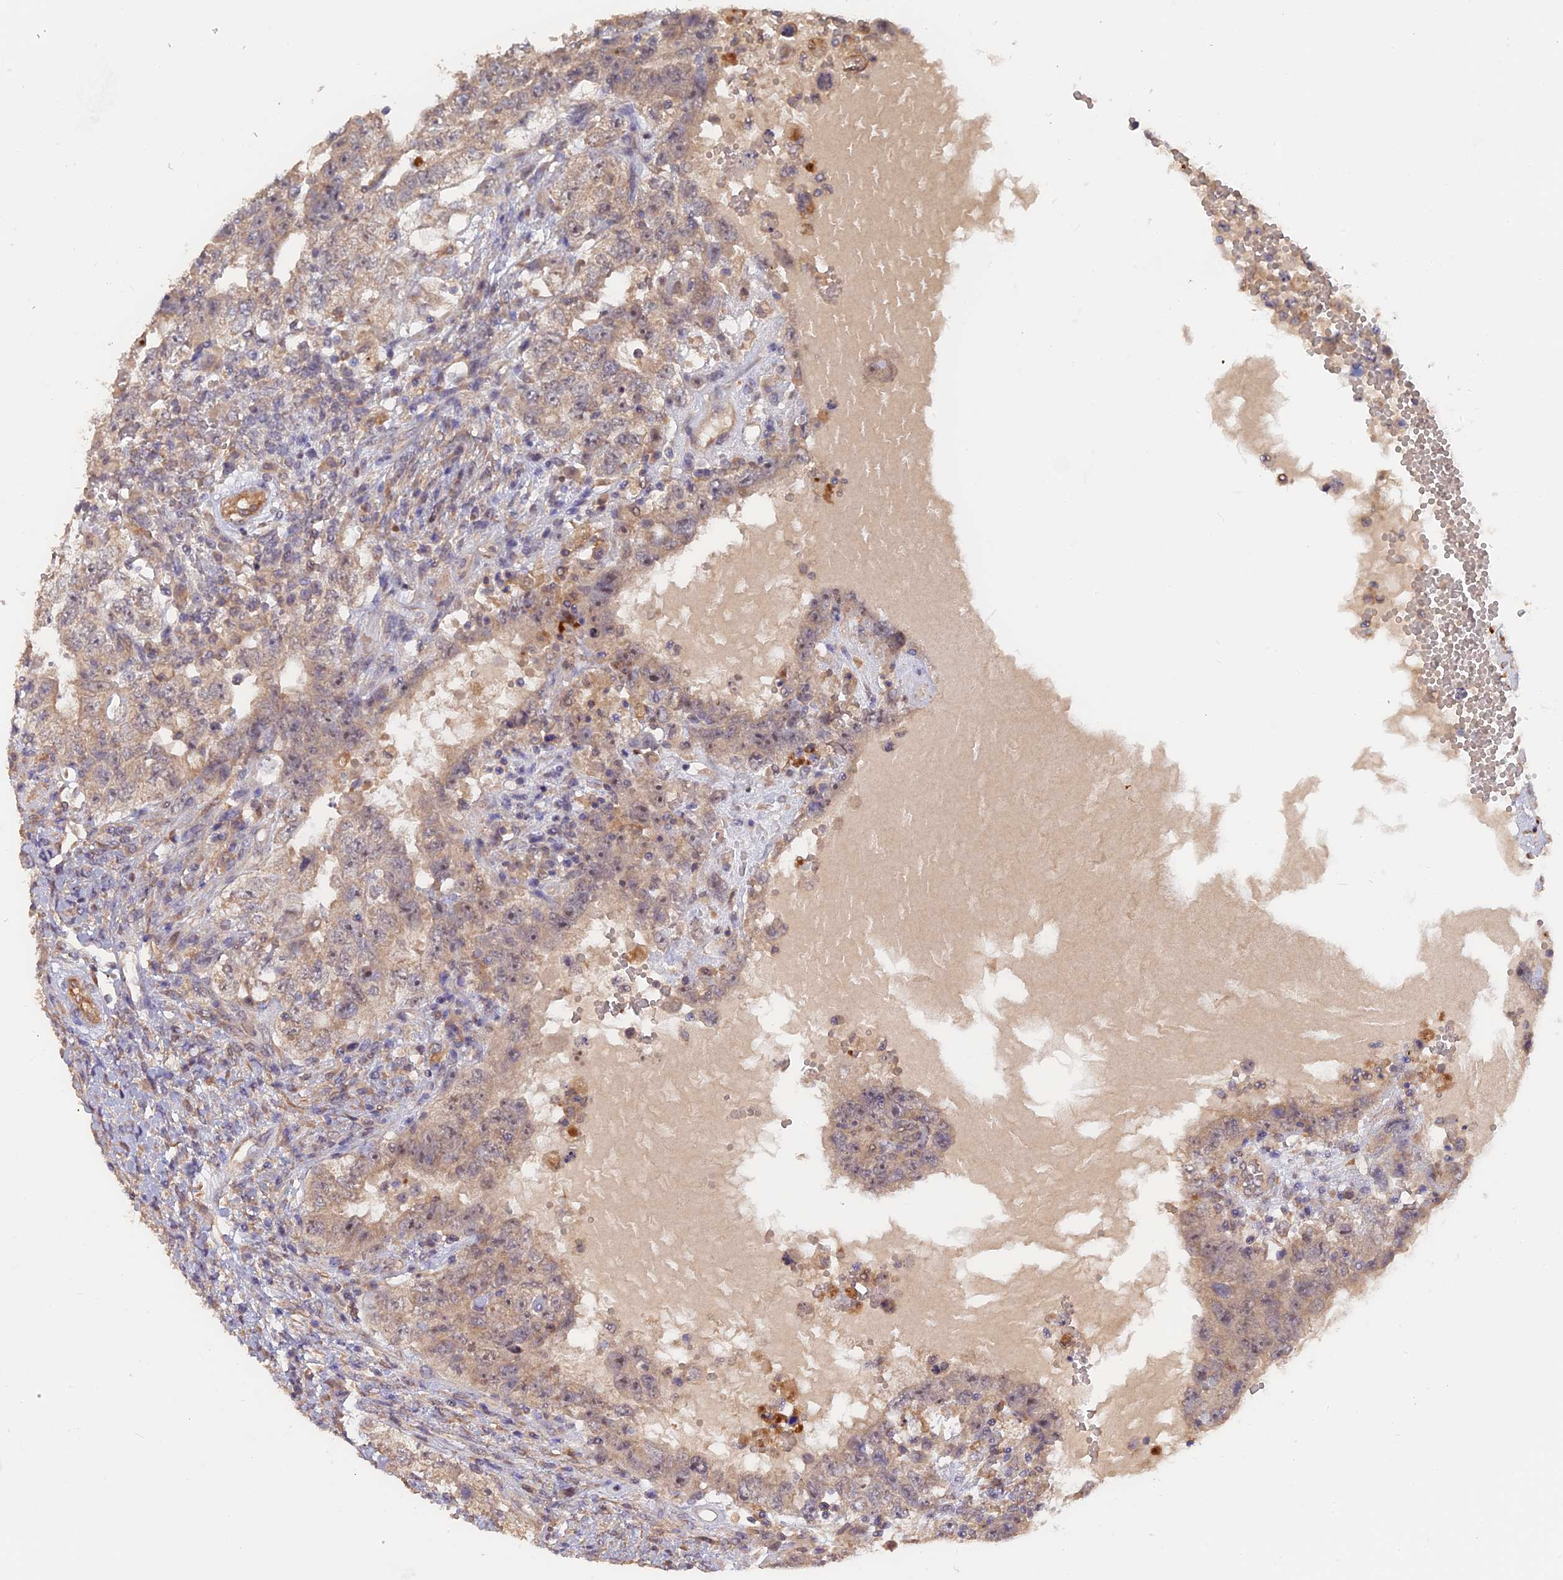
{"staining": {"intensity": "weak", "quantity": "25%-75%", "location": "cytoplasmic/membranous"}, "tissue": "testis cancer", "cell_type": "Tumor cells", "image_type": "cancer", "snomed": [{"axis": "morphology", "description": "Carcinoma, Embryonal, NOS"}, {"axis": "topography", "description": "Testis"}], "caption": "The image demonstrates immunohistochemical staining of testis cancer. There is weak cytoplasmic/membranous positivity is present in about 25%-75% of tumor cells. The protein is shown in brown color, while the nuclei are stained blue.", "gene": "SAC3D1", "patient": {"sex": "male", "age": 26}}